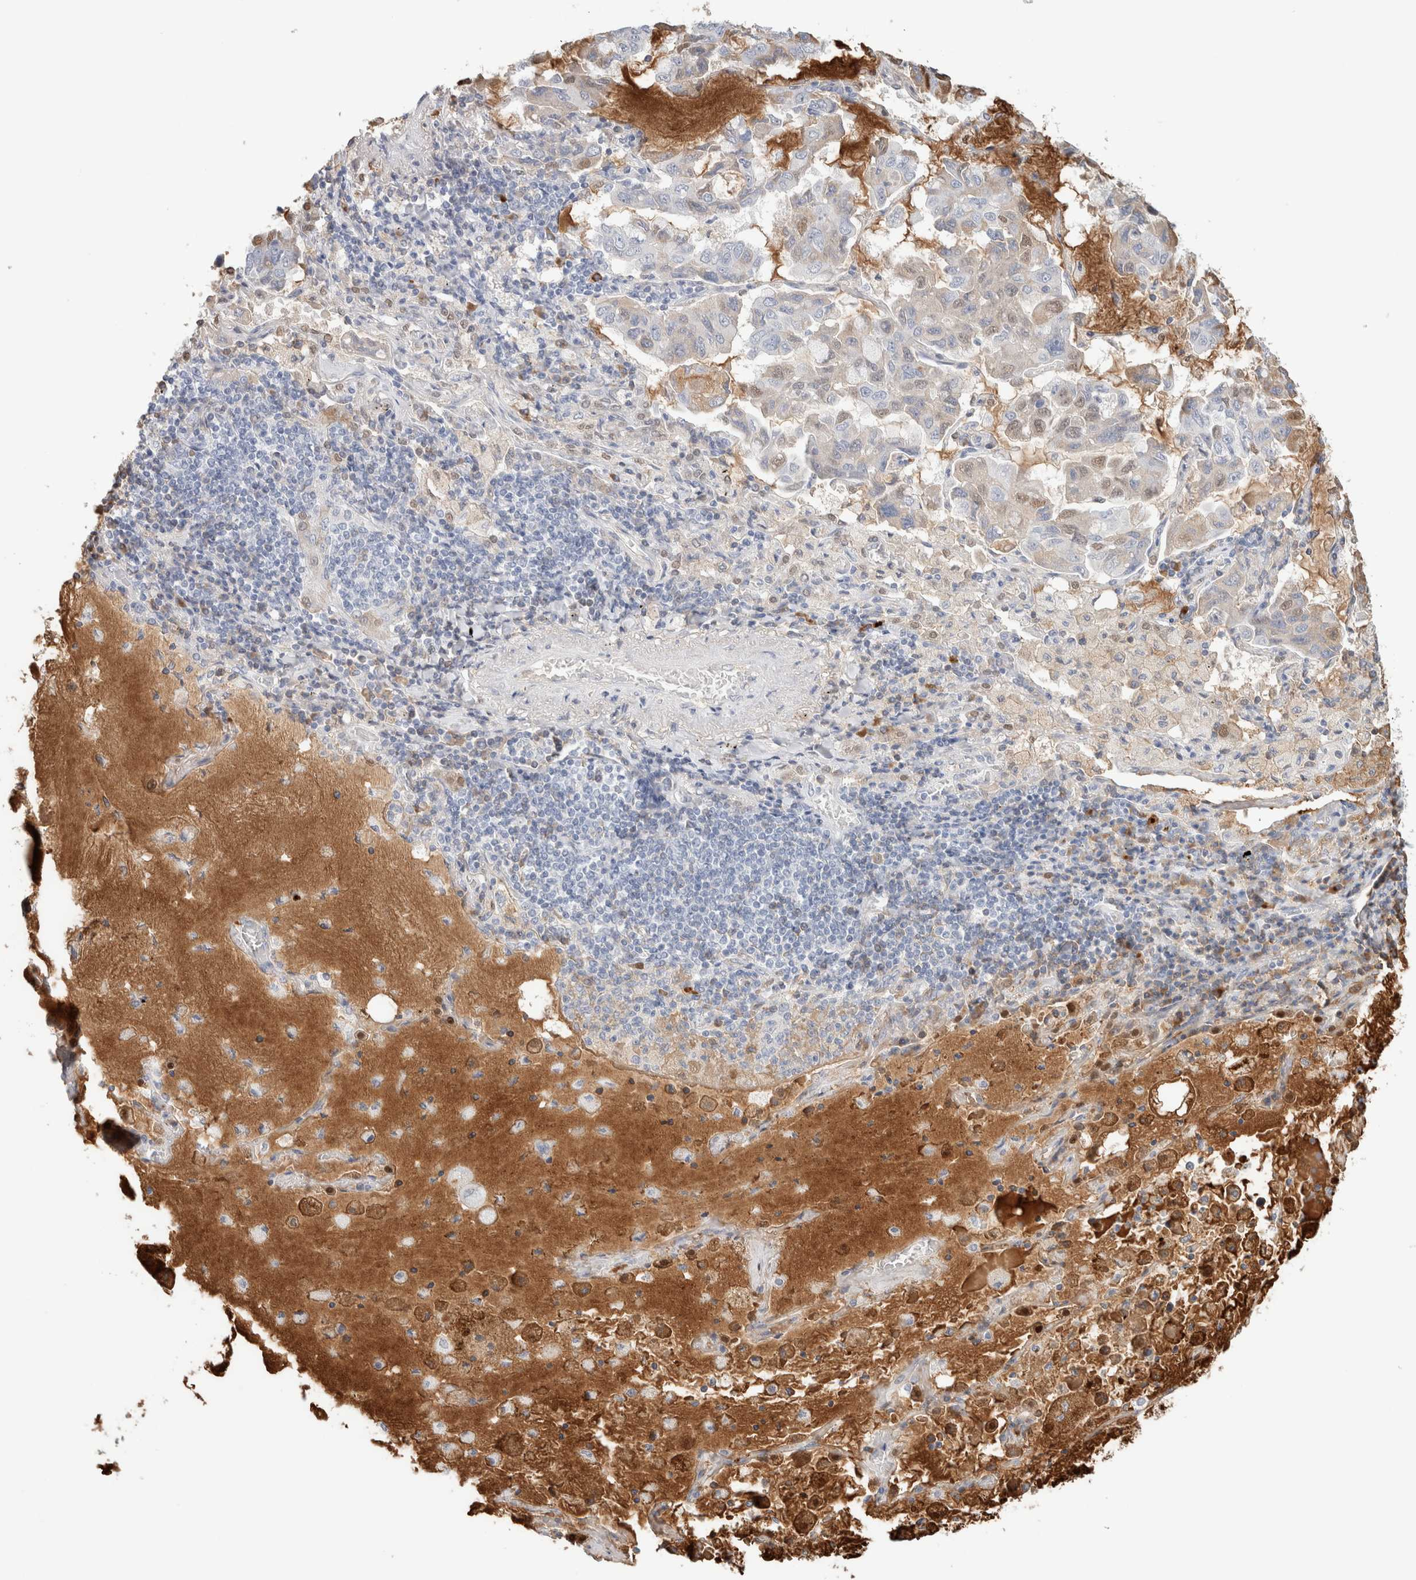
{"staining": {"intensity": "negative", "quantity": "none", "location": "none"}, "tissue": "lung cancer", "cell_type": "Tumor cells", "image_type": "cancer", "snomed": [{"axis": "morphology", "description": "Adenocarcinoma, NOS"}, {"axis": "topography", "description": "Lung"}], "caption": "Tumor cells show no significant protein expression in lung cancer.", "gene": "IL6", "patient": {"sex": "male", "age": 64}}